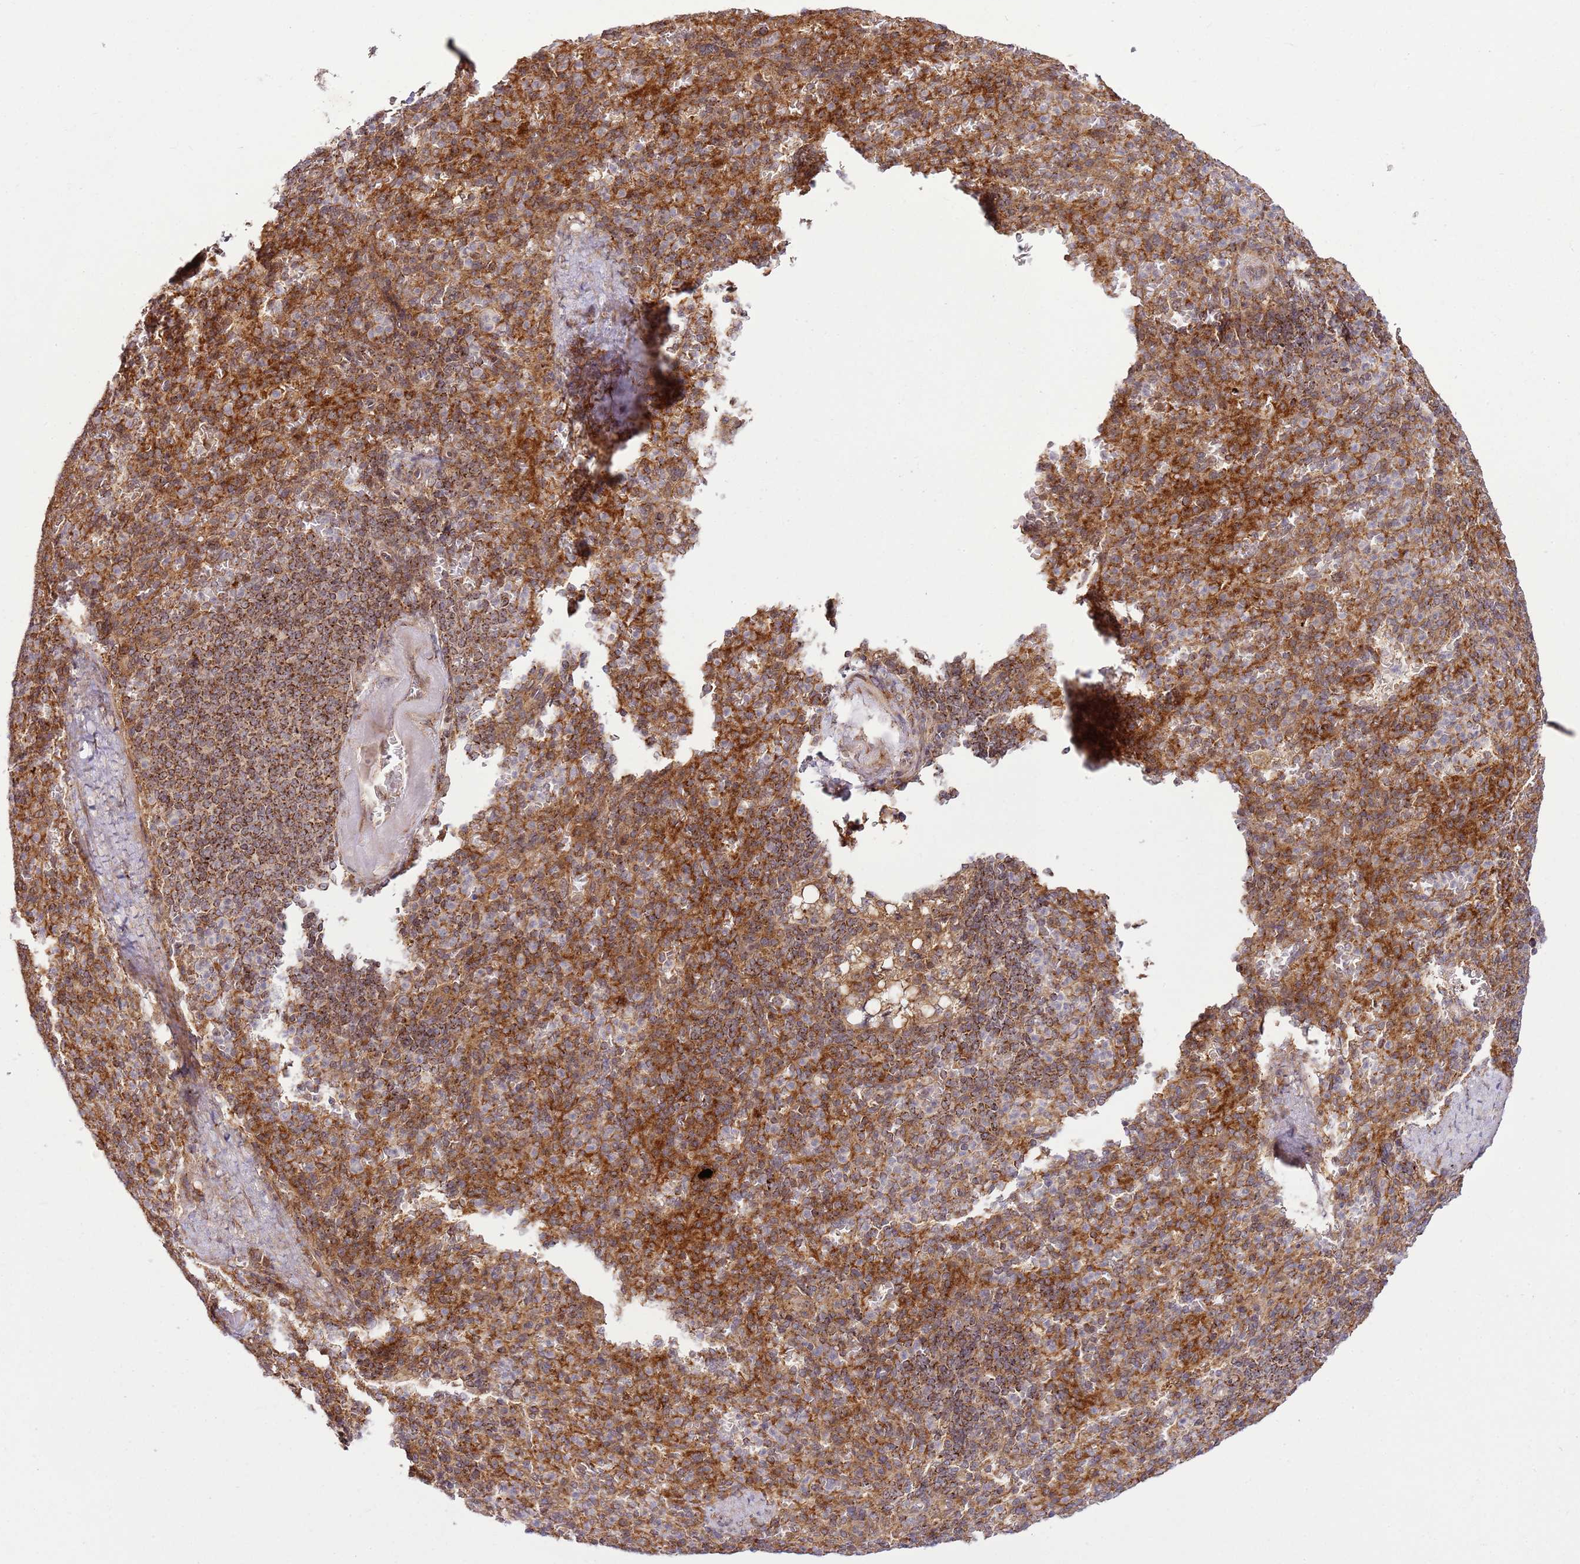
{"staining": {"intensity": "moderate", "quantity": ">75%", "location": "cytoplasmic/membranous"}, "tissue": "spleen", "cell_type": "Cells in red pulp", "image_type": "normal", "snomed": [{"axis": "morphology", "description": "Normal tissue, NOS"}, {"axis": "topography", "description": "Spleen"}], "caption": "Spleen stained with DAB IHC displays medium levels of moderate cytoplasmic/membranous expression in about >75% of cells in red pulp. The protein is shown in brown color, while the nuclei are stained blue.", "gene": "RASA3", "patient": {"sex": "female", "age": 74}}